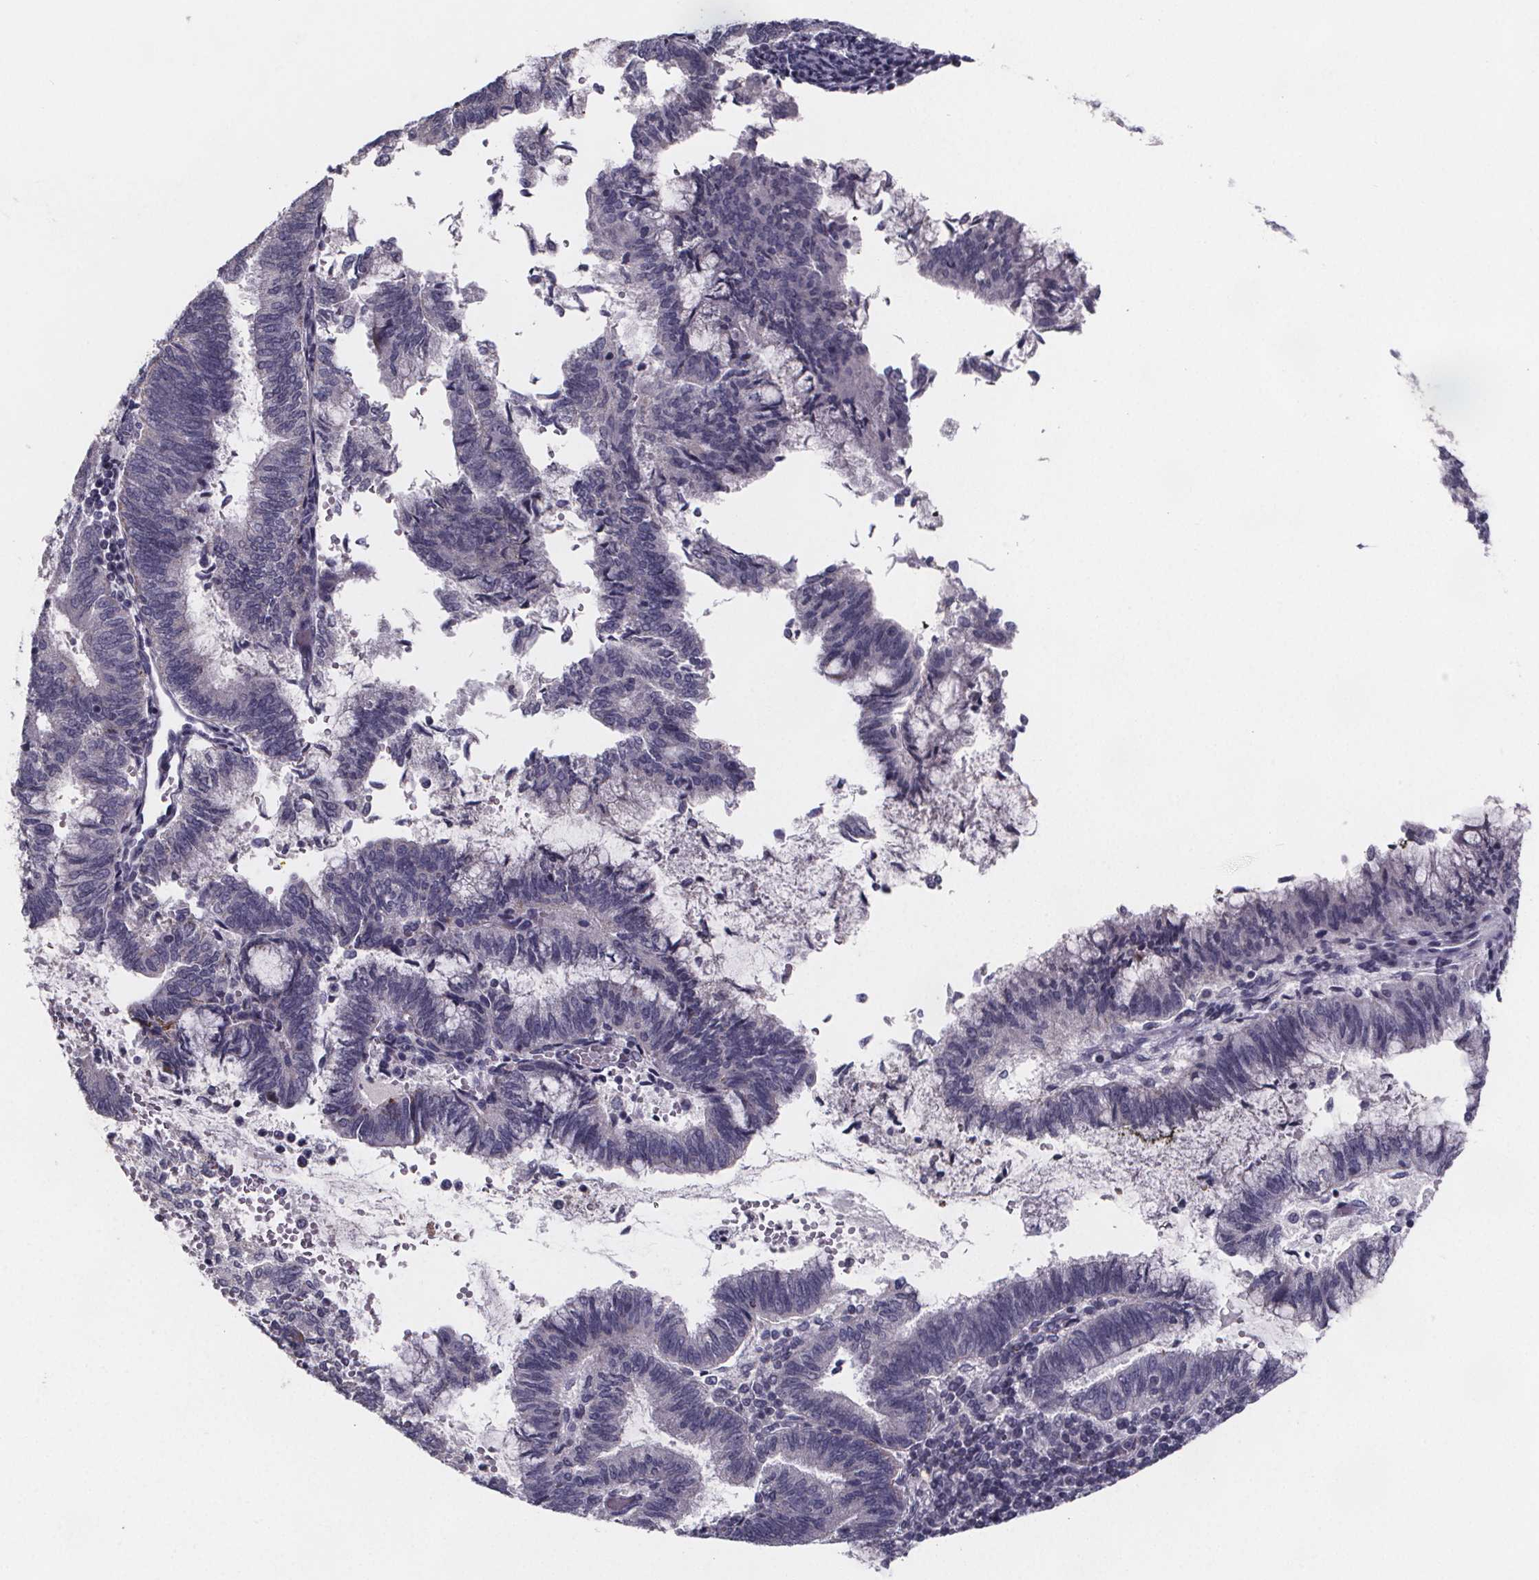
{"staining": {"intensity": "negative", "quantity": "none", "location": "none"}, "tissue": "endometrial cancer", "cell_type": "Tumor cells", "image_type": "cancer", "snomed": [{"axis": "morphology", "description": "Adenocarcinoma, NOS"}, {"axis": "topography", "description": "Endometrium"}], "caption": "This is an IHC micrograph of human endometrial cancer (adenocarcinoma). There is no expression in tumor cells.", "gene": "PAH", "patient": {"sex": "female", "age": 65}}